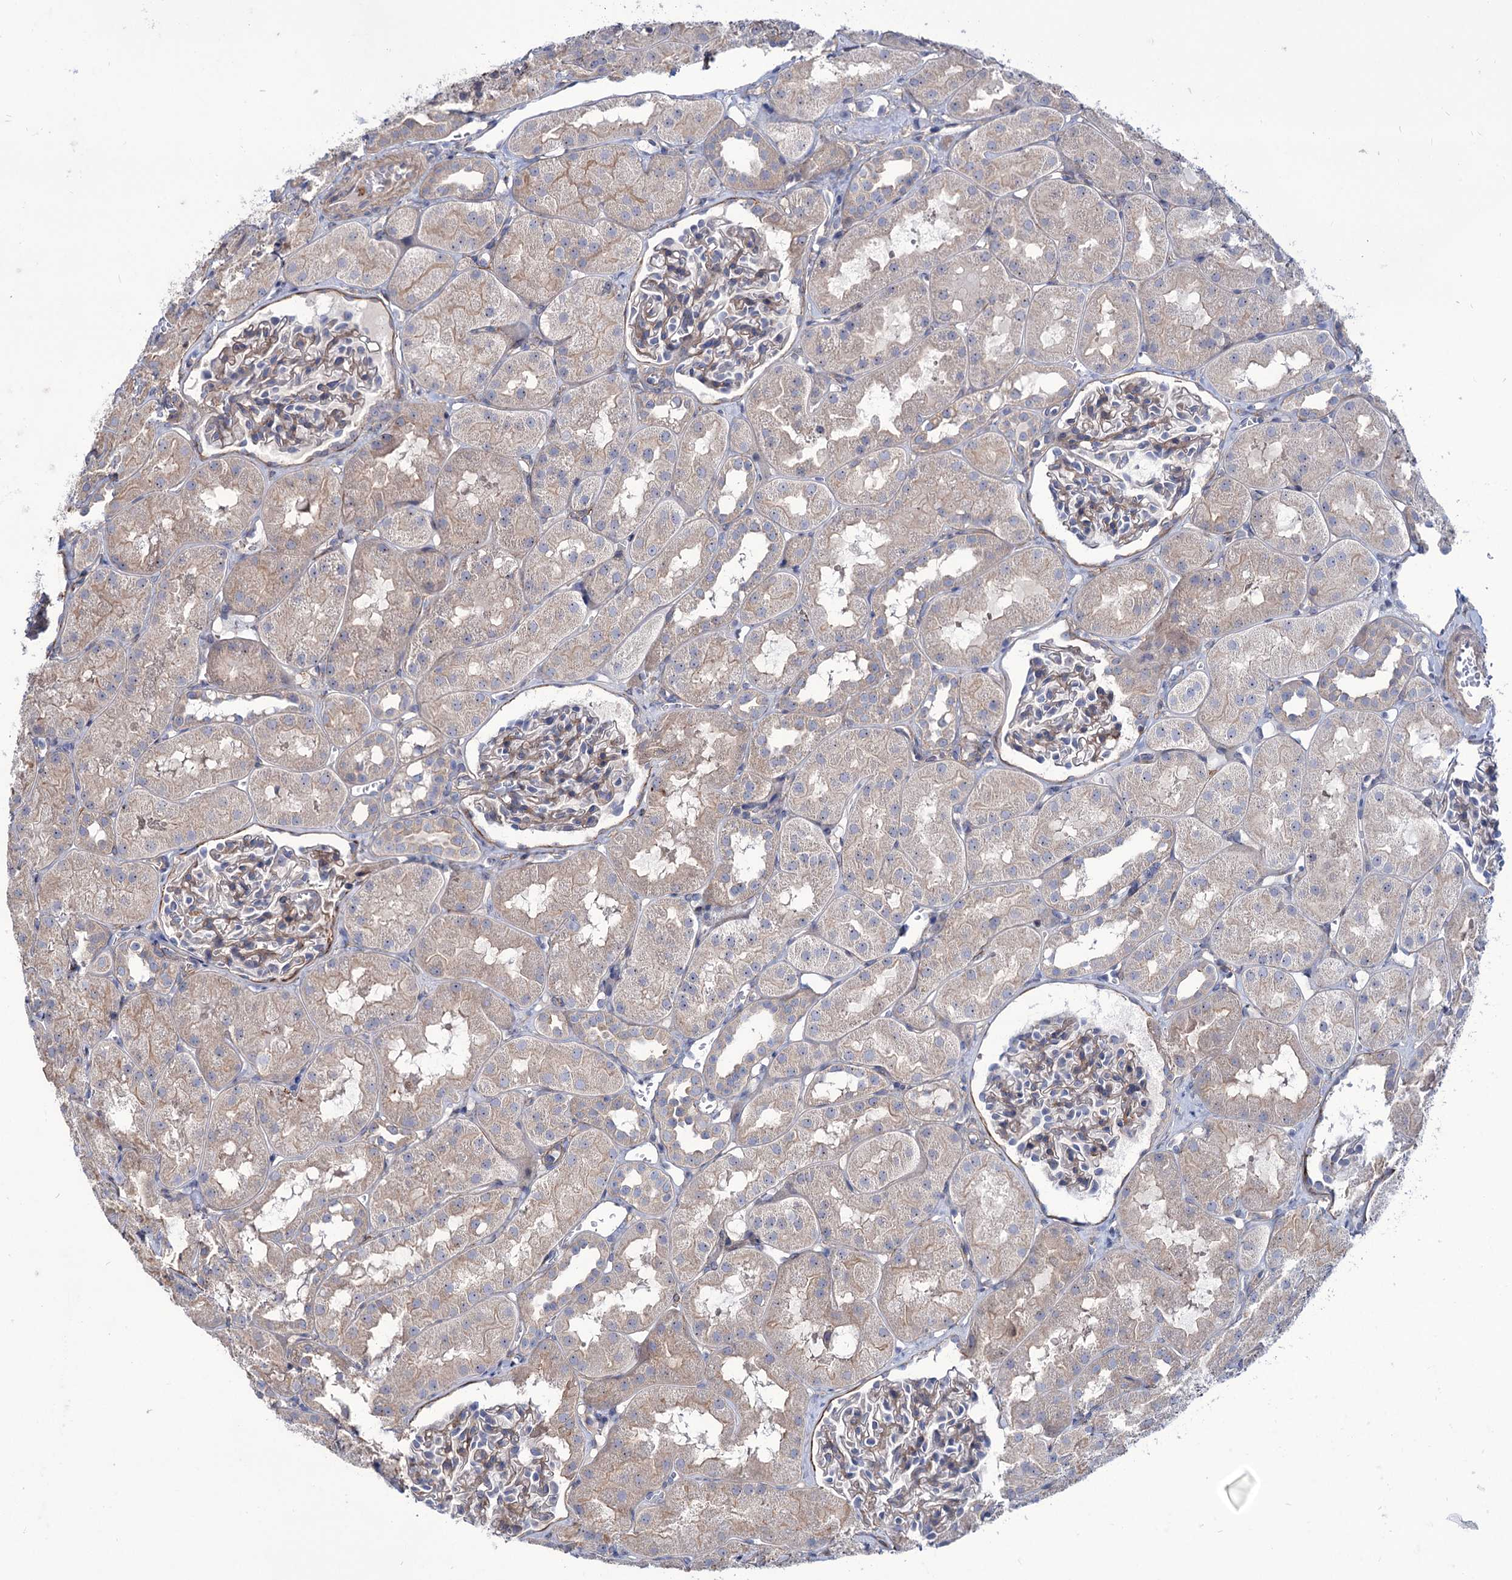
{"staining": {"intensity": "moderate", "quantity": "25%-75%", "location": "cytoplasmic/membranous"}, "tissue": "kidney", "cell_type": "Cells in glomeruli", "image_type": "normal", "snomed": [{"axis": "morphology", "description": "Normal tissue, NOS"}, {"axis": "topography", "description": "Kidney"}, {"axis": "topography", "description": "Urinary bladder"}], "caption": "Immunohistochemical staining of benign human kidney shows 25%-75% levels of moderate cytoplasmic/membranous protein positivity in about 25%-75% of cells in glomeruli. (brown staining indicates protein expression, while blue staining denotes nuclei).", "gene": "SEC24A", "patient": {"sex": "male", "age": 16}}